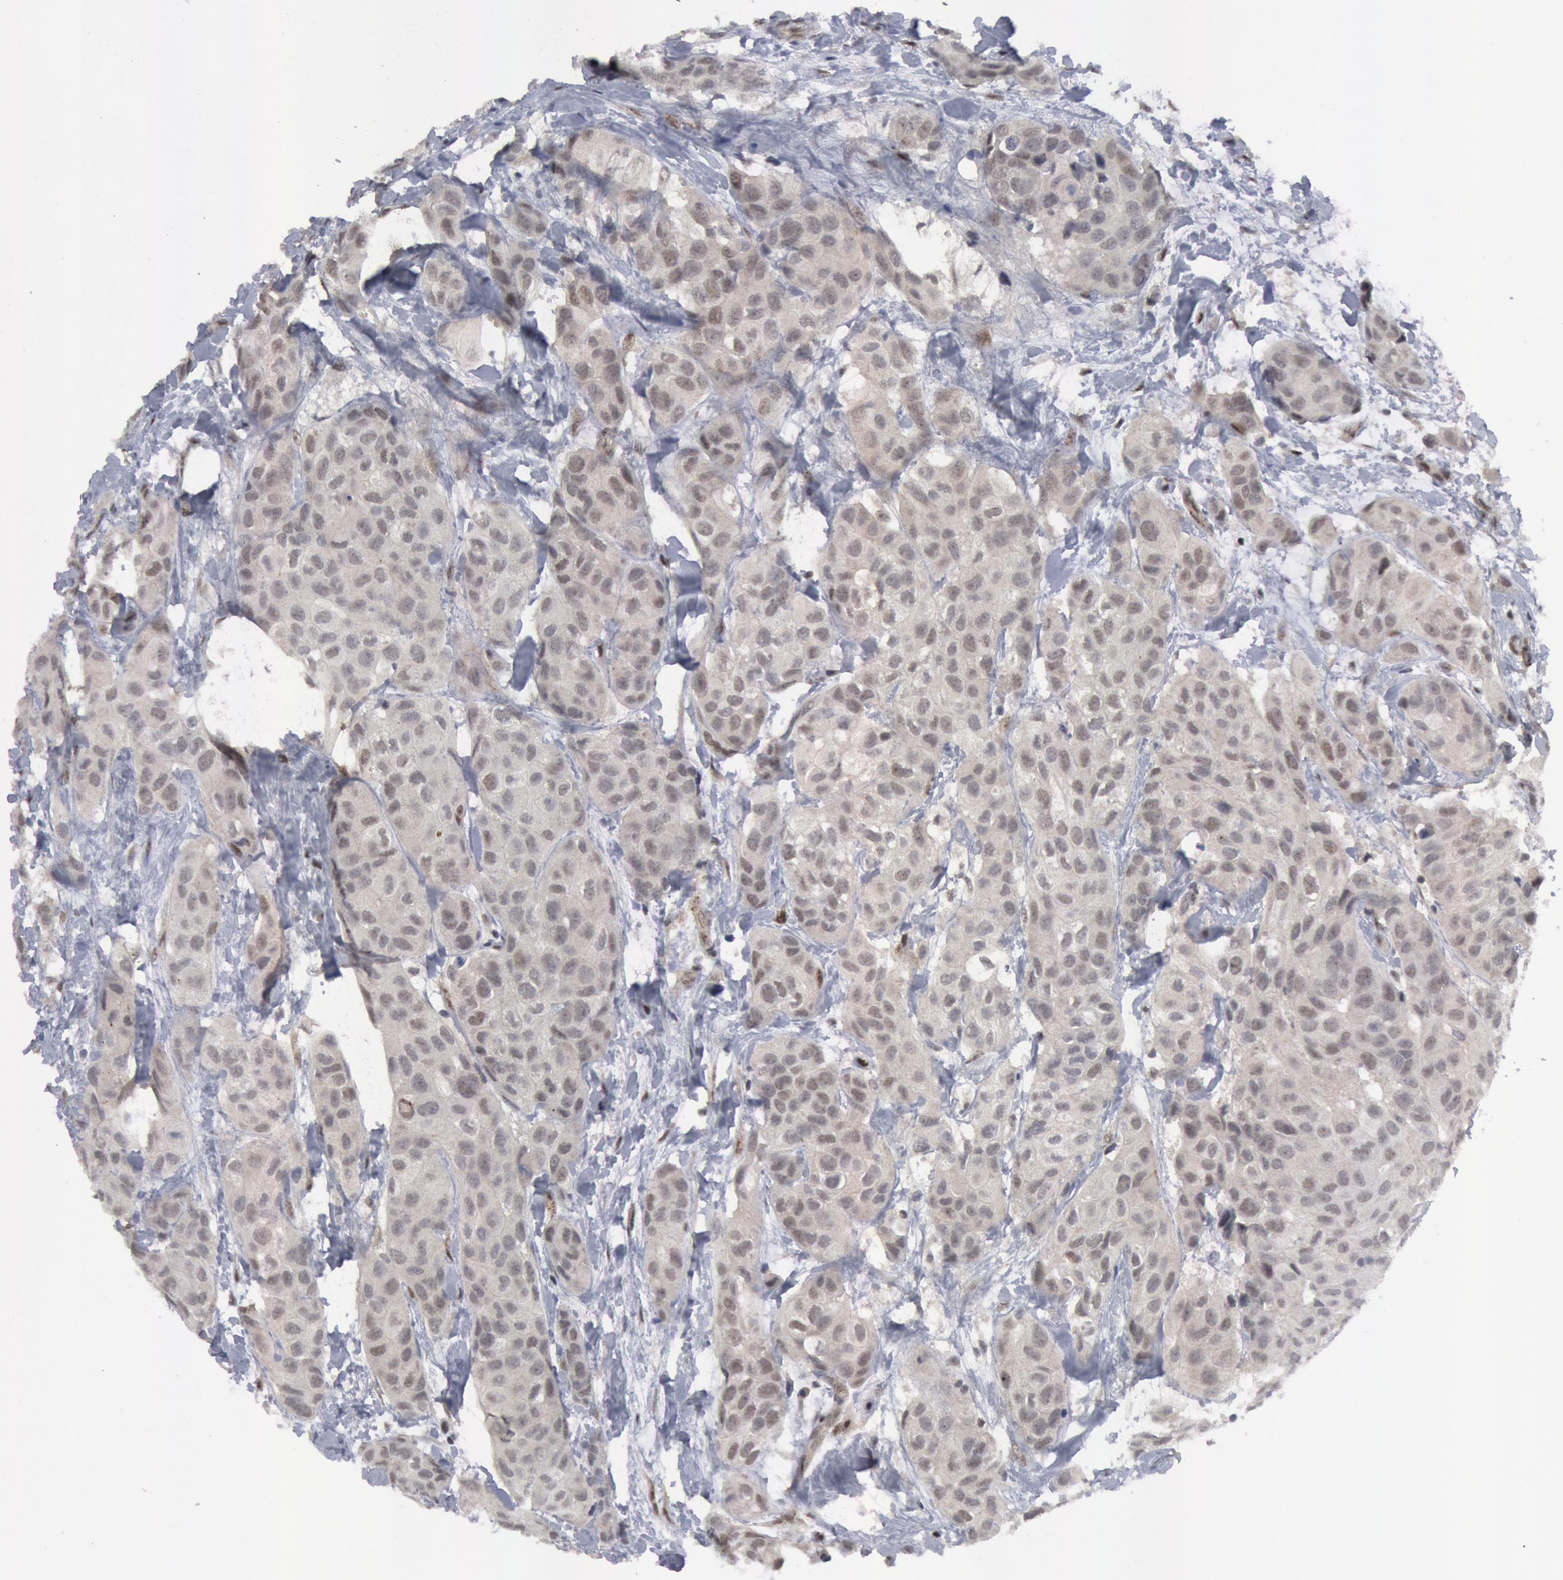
{"staining": {"intensity": "negative", "quantity": "none", "location": "none"}, "tissue": "breast cancer", "cell_type": "Tumor cells", "image_type": "cancer", "snomed": [{"axis": "morphology", "description": "Duct carcinoma"}, {"axis": "topography", "description": "Breast"}], "caption": "Histopathology image shows no protein staining in tumor cells of breast invasive ductal carcinoma tissue.", "gene": "FOXO1", "patient": {"sex": "female", "age": 68}}